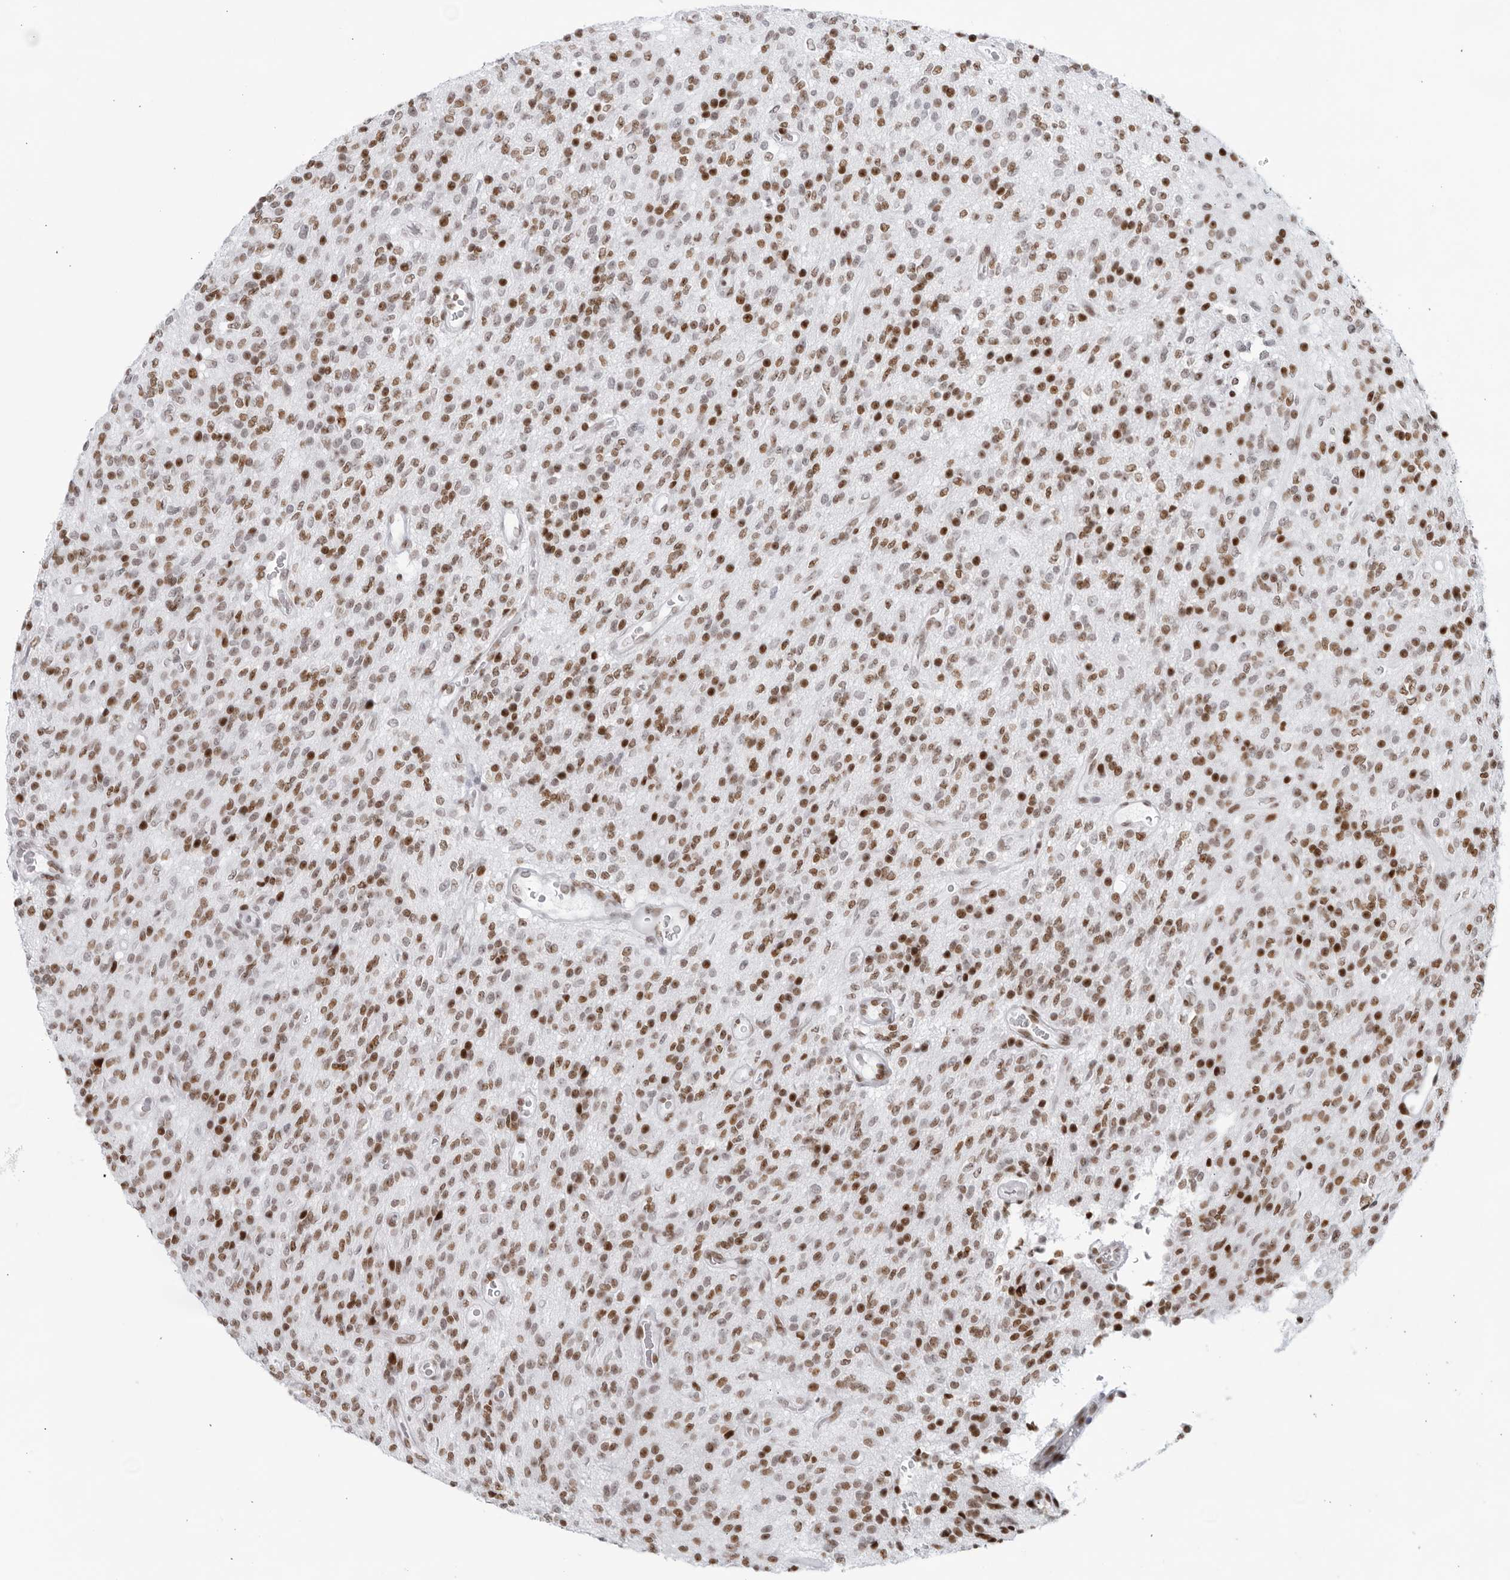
{"staining": {"intensity": "moderate", "quantity": ">75%", "location": "nuclear"}, "tissue": "glioma", "cell_type": "Tumor cells", "image_type": "cancer", "snomed": [{"axis": "morphology", "description": "Glioma, malignant, High grade"}, {"axis": "topography", "description": "Brain"}], "caption": "Immunohistochemical staining of human malignant high-grade glioma exhibits medium levels of moderate nuclear protein positivity in approximately >75% of tumor cells.", "gene": "HP1BP3", "patient": {"sex": "male", "age": 34}}